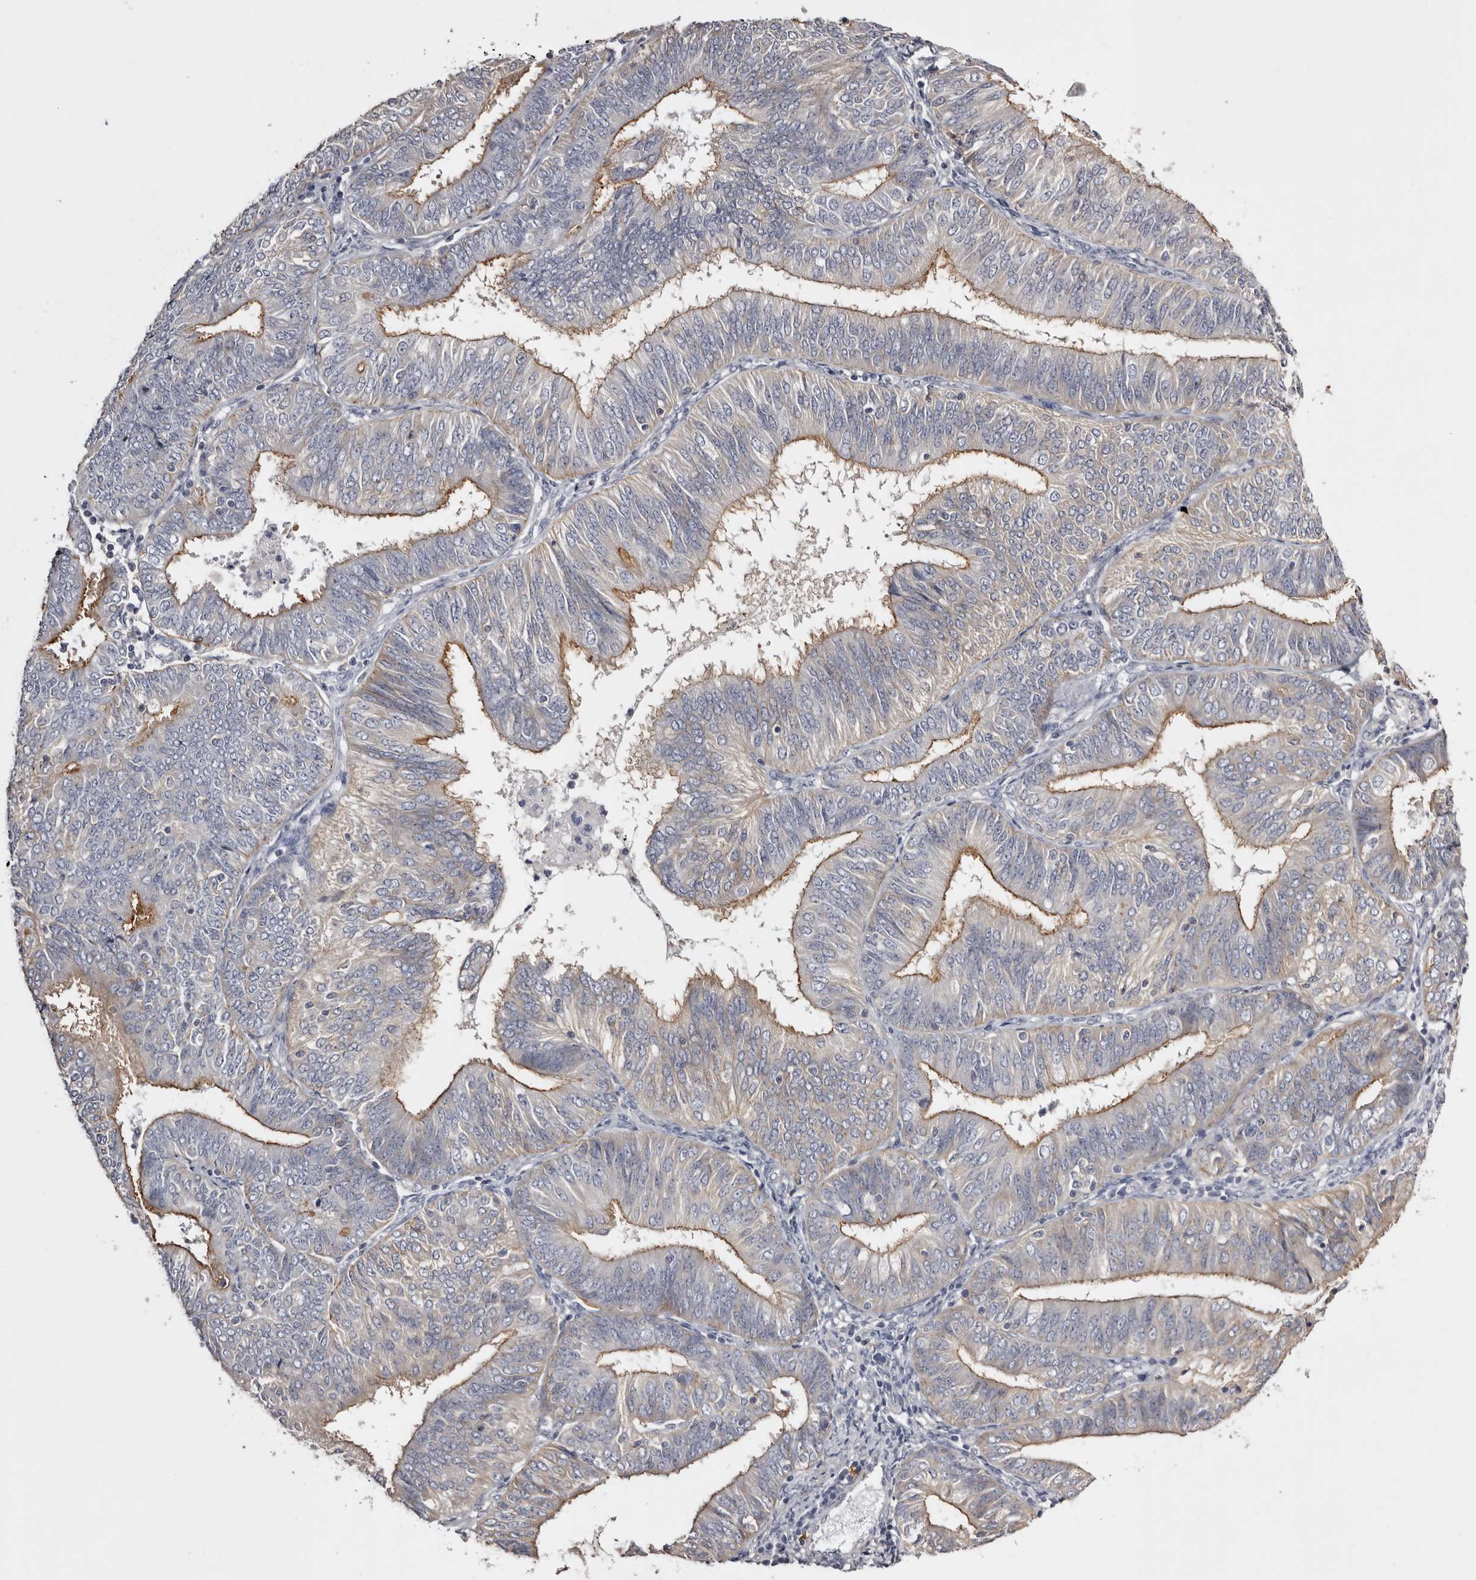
{"staining": {"intensity": "moderate", "quantity": "25%-75%", "location": "cytoplasmic/membranous"}, "tissue": "endometrial cancer", "cell_type": "Tumor cells", "image_type": "cancer", "snomed": [{"axis": "morphology", "description": "Adenocarcinoma, NOS"}, {"axis": "topography", "description": "Endometrium"}], "caption": "Protein expression analysis of human adenocarcinoma (endometrial) reveals moderate cytoplasmic/membranous expression in approximately 25%-75% of tumor cells.", "gene": "LAD1", "patient": {"sex": "female", "age": 58}}